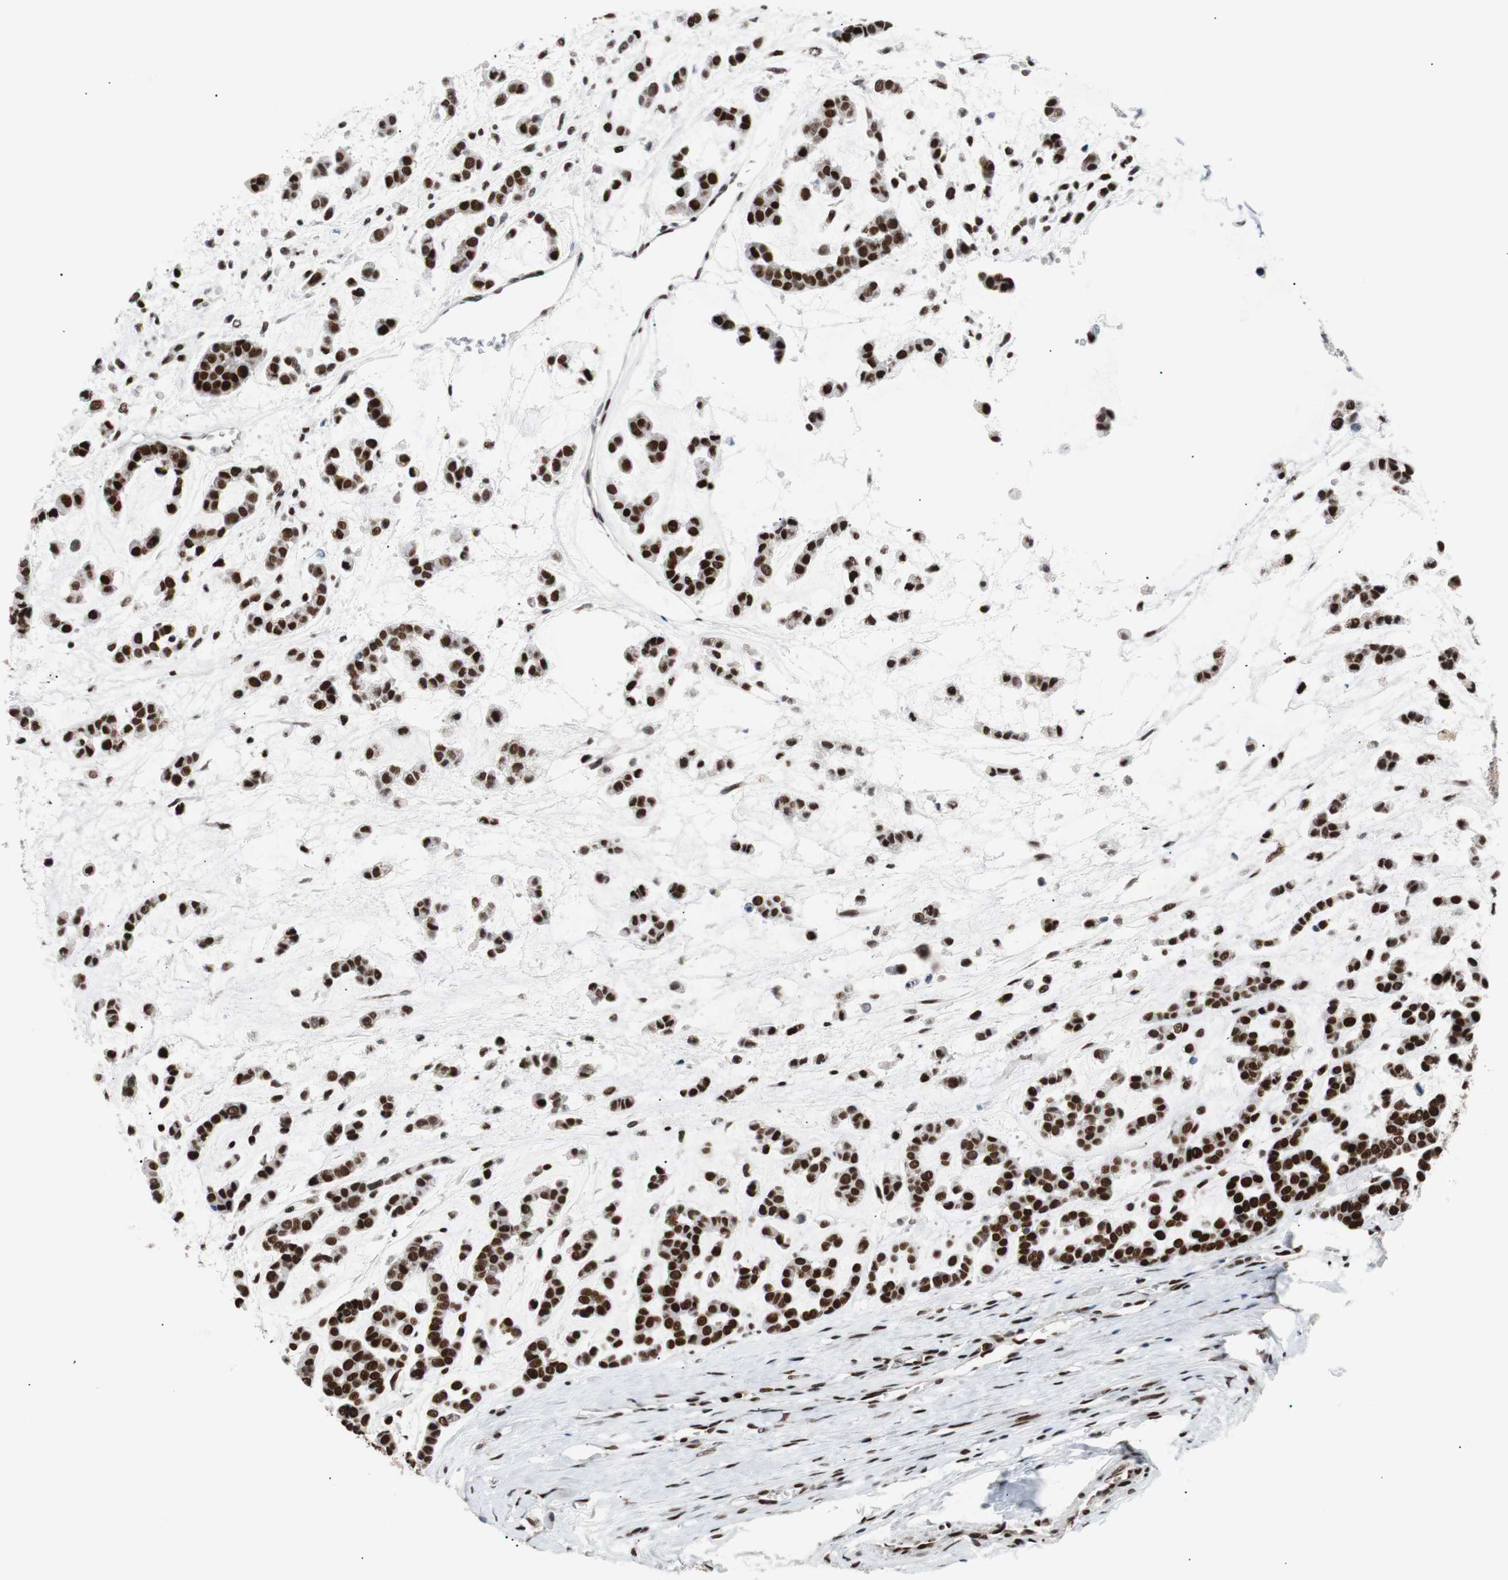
{"staining": {"intensity": "strong", "quantity": ">75%", "location": "nuclear"}, "tissue": "head and neck cancer", "cell_type": "Tumor cells", "image_type": "cancer", "snomed": [{"axis": "morphology", "description": "Adenocarcinoma, NOS"}, {"axis": "morphology", "description": "Adenoma, NOS"}, {"axis": "topography", "description": "Head-Neck"}], "caption": "A high amount of strong nuclear staining is appreciated in approximately >75% of tumor cells in head and neck adenocarcinoma tissue. (DAB = brown stain, brightfield microscopy at high magnification).", "gene": "NBL1", "patient": {"sex": "female", "age": 55}}